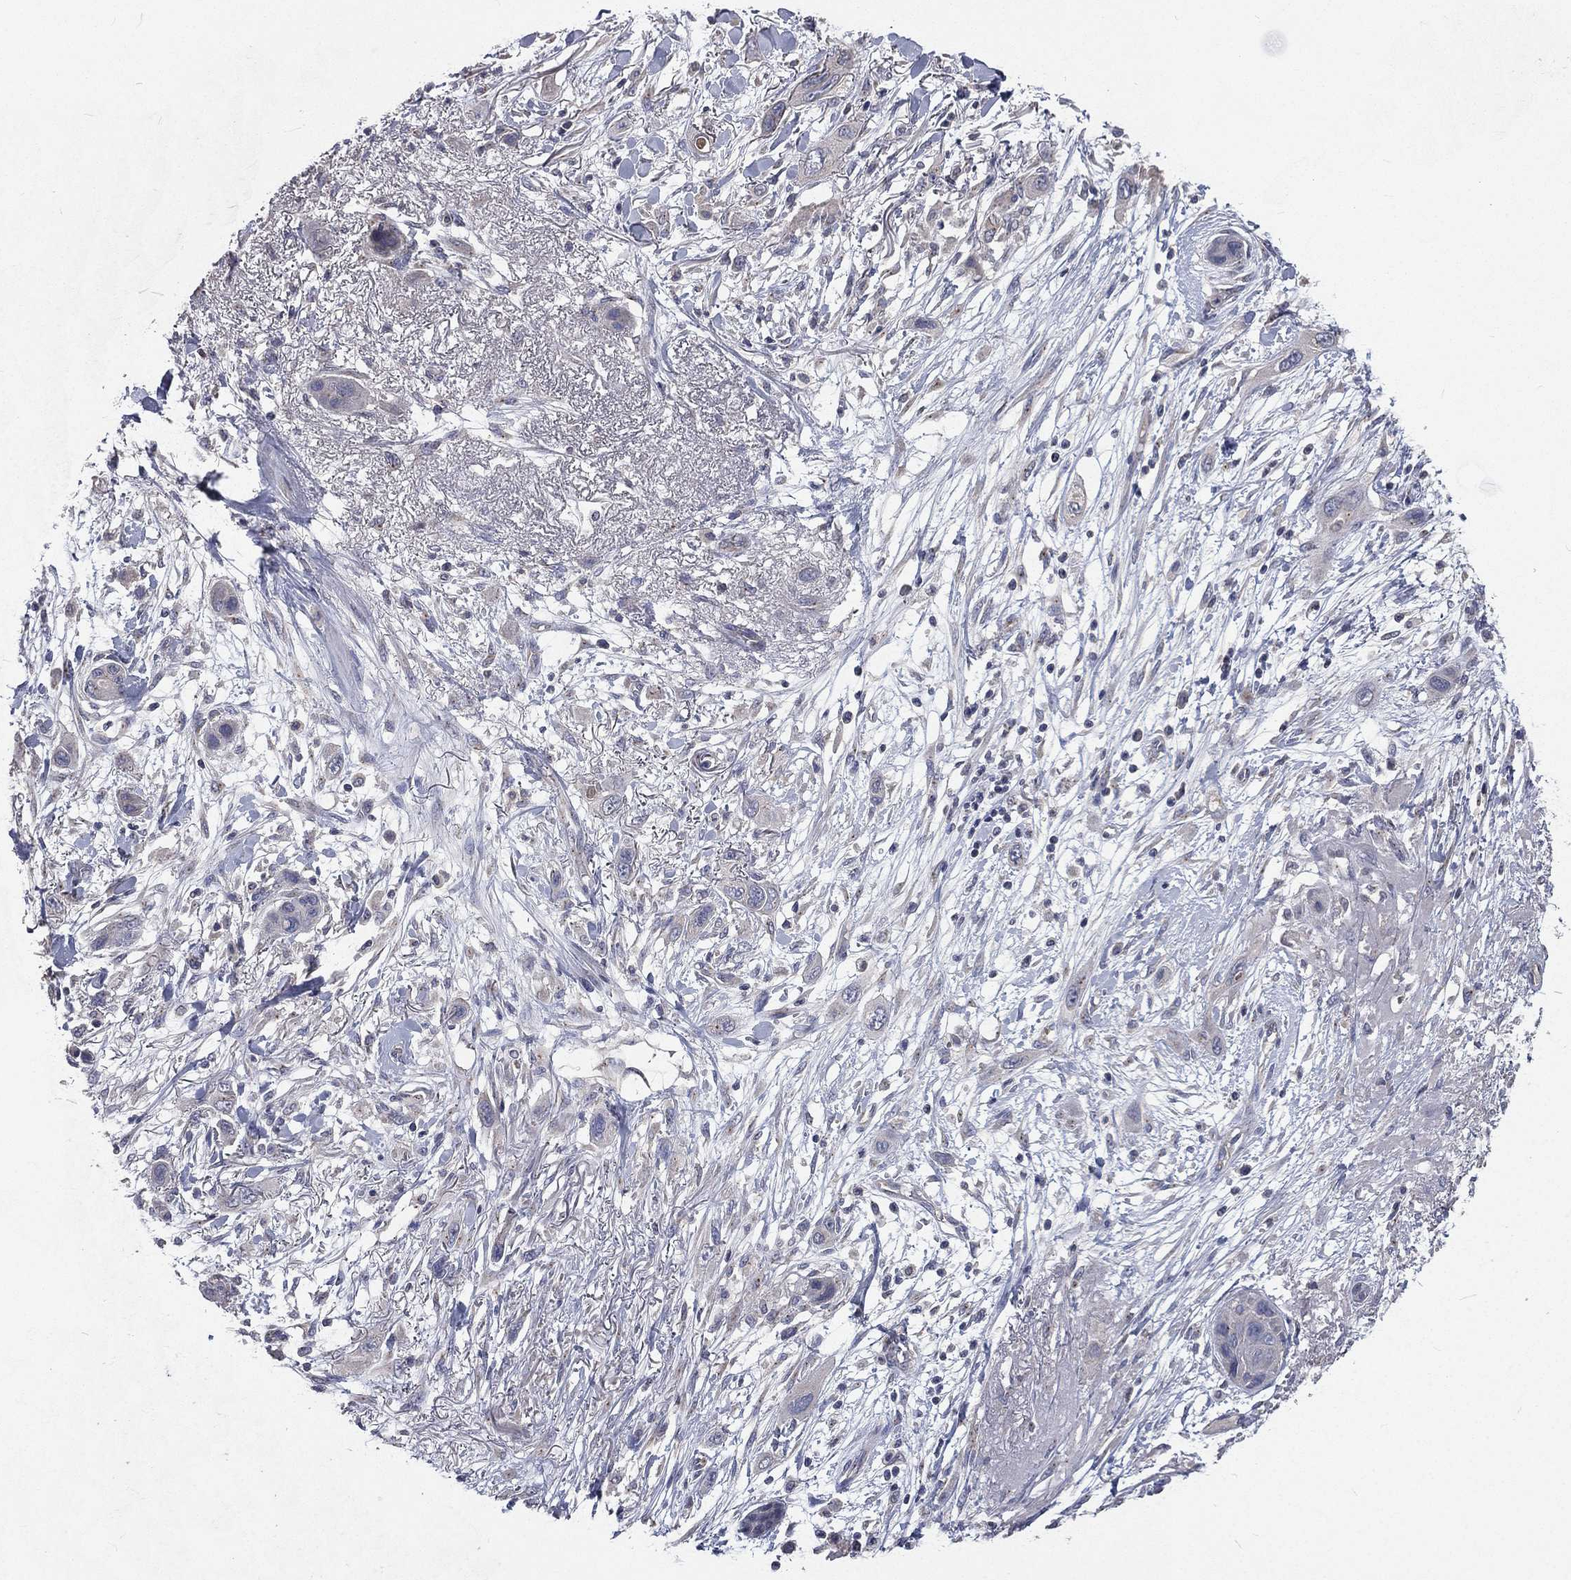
{"staining": {"intensity": "negative", "quantity": "none", "location": "none"}, "tissue": "skin cancer", "cell_type": "Tumor cells", "image_type": "cancer", "snomed": [{"axis": "morphology", "description": "Squamous cell carcinoma, NOS"}, {"axis": "topography", "description": "Skin"}], "caption": "Immunohistochemistry of human squamous cell carcinoma (skin) displays no positivity in tumor cells.", "gene": "CROCC", "patient": {"sex": "male", "age": 79}}